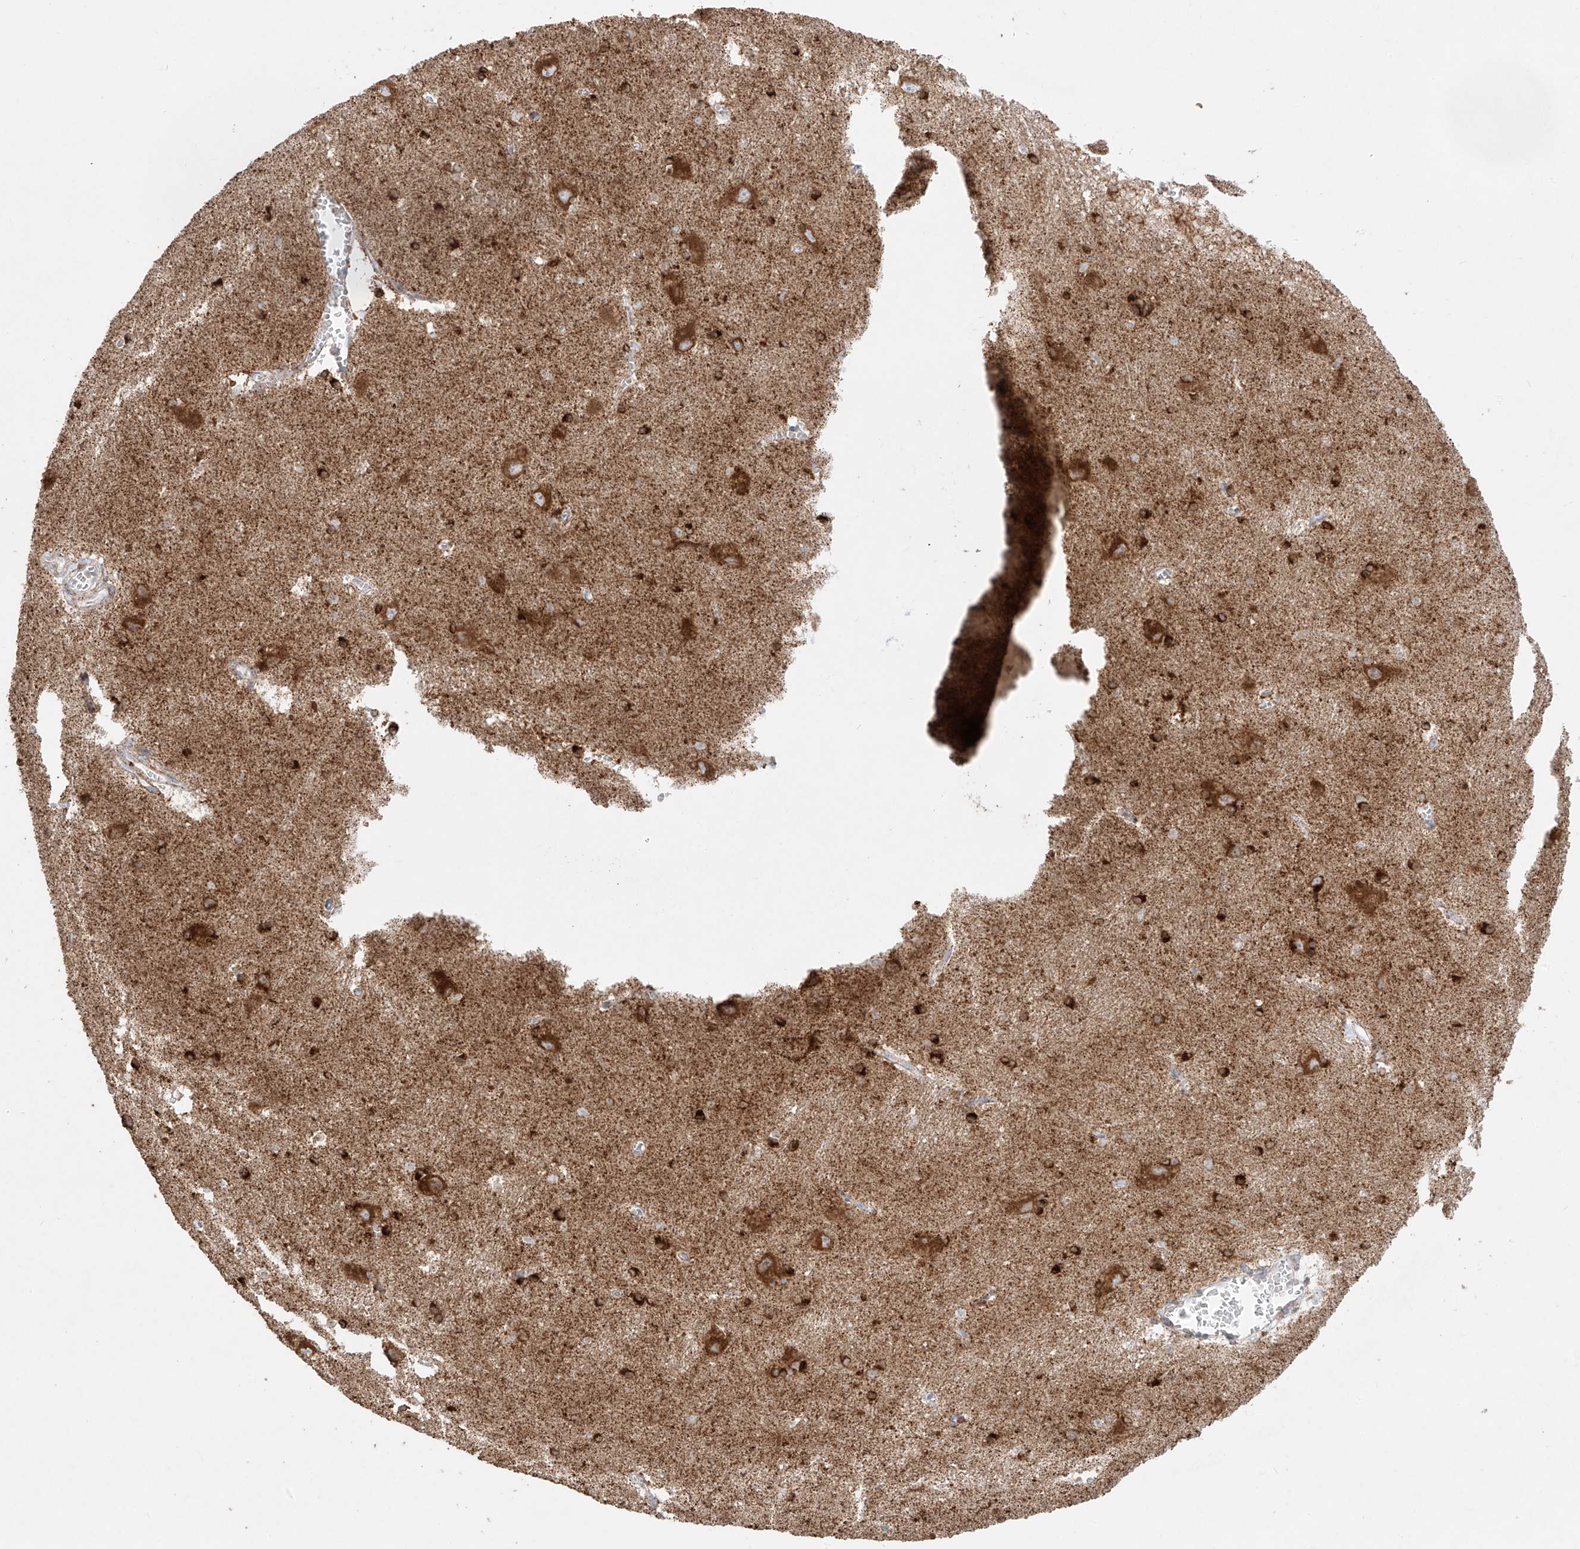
{"staining": {"intensity": "strong", "quantity": "25%-75%", "location": "cytoplasmic/membranous"}, "tissue": "caudate", "cell_type": "Glial cells", "image_type": "normal", "snomed": [{"axis": "morphology", "description": "Normal tissue, NOS"}, {"axis": "topography", "description": "Lateral ventricle wall"}], "caption": "Normal caudate was stained to show a protein in brown. There is high levels of strong cytoplasmic/membranous staining in approximately 25%-75% of glial cells.", "gene": "COLGALT2", "patient": {"sex": "male", "age": 37}}